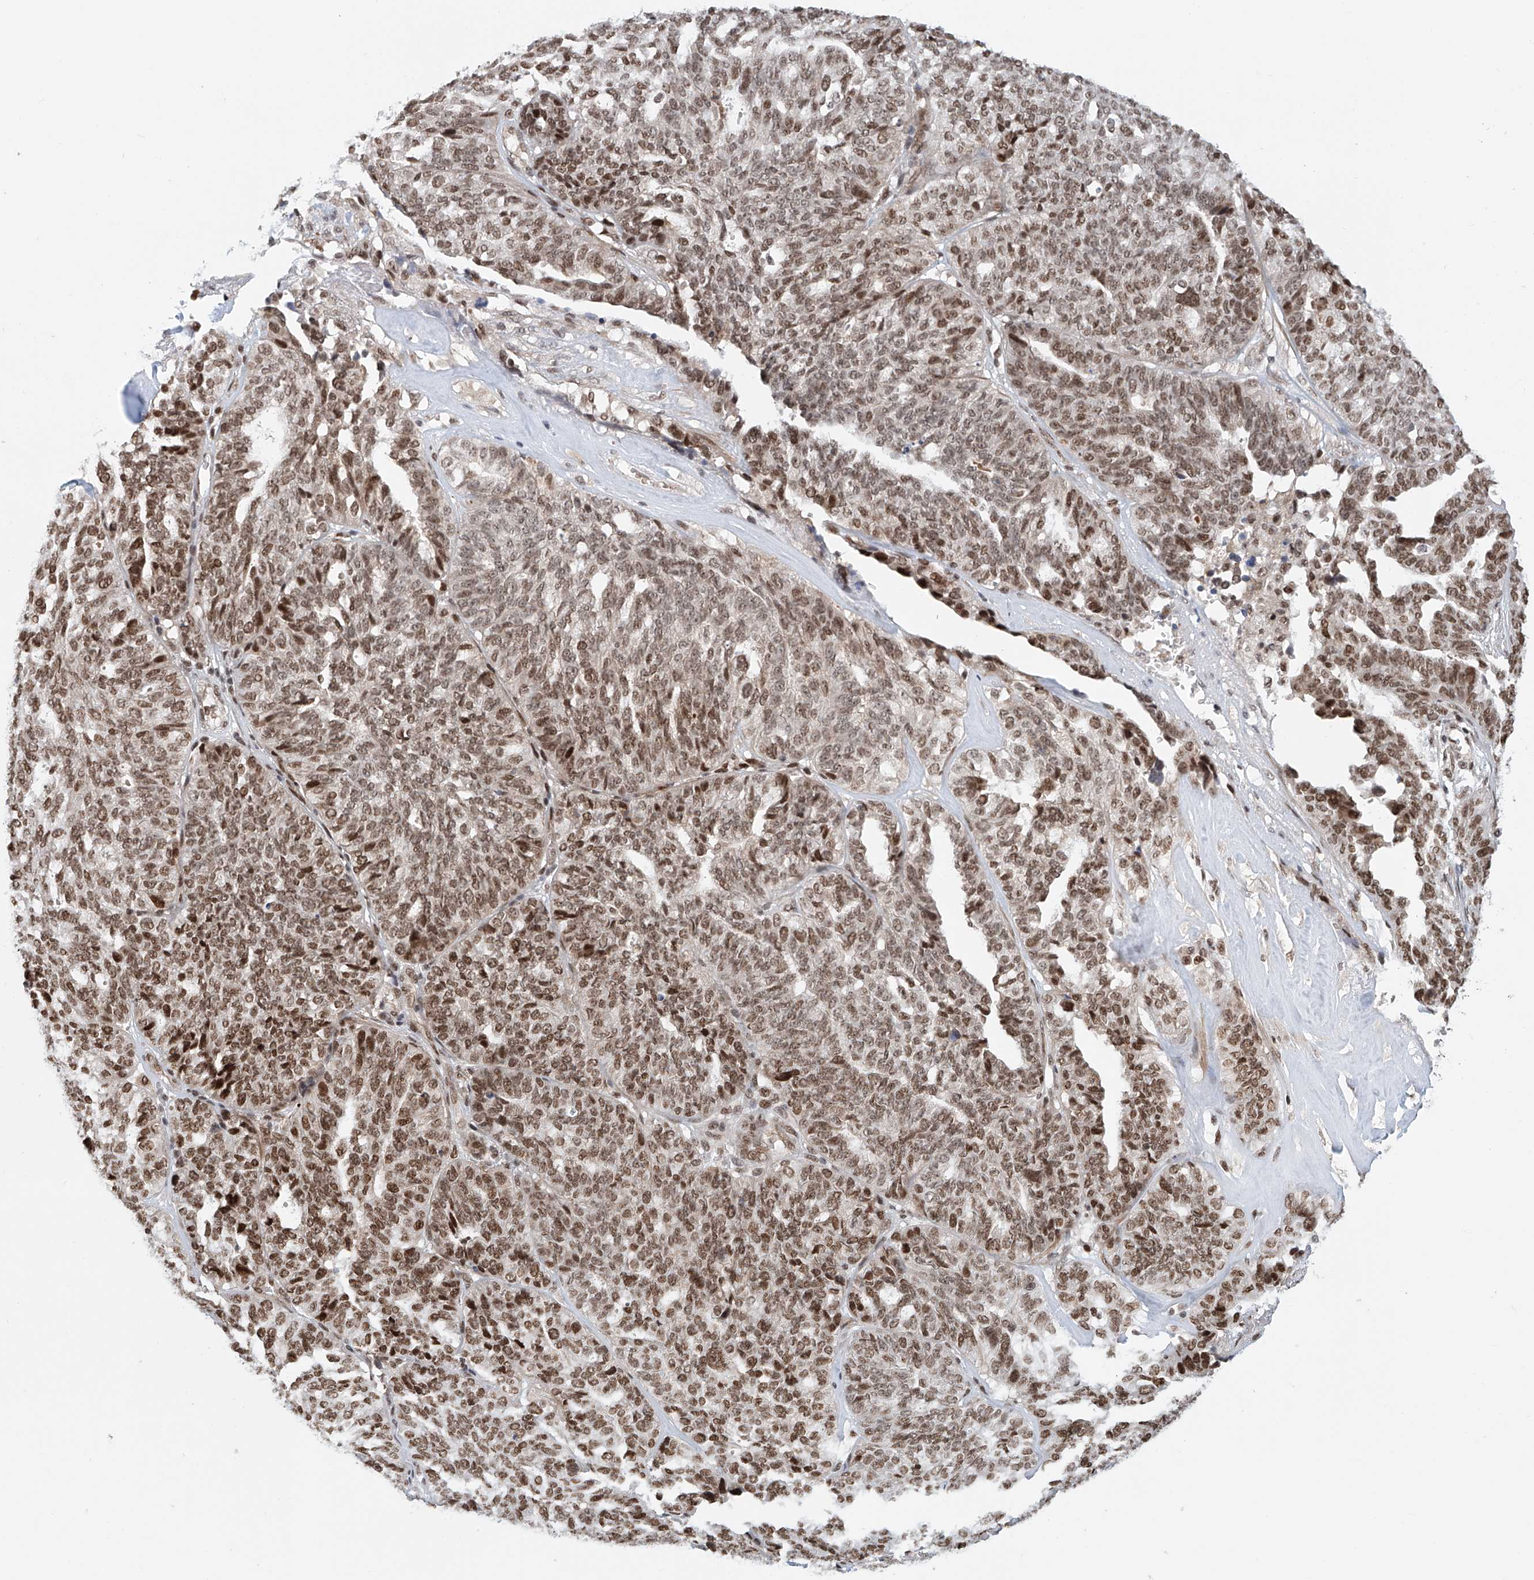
{"staining": {"intensity": "strong", "quantity": ">75%", "location": "nuclear"}, "tissue": "ovarian cancer", "cell_type": "Tumor cells", "image_type": "cancer", "snomed": [{"axis": "morphology", "description": "Cystadenocarcinoma, serous, NOS"}, {"axis": "topography", "description": "Ovary"}], "caption": "Immunohistochemistry (IHC) image of human serous cystadenocarcinoma (ovarian) stained for a protein (brown), which exhibits high levels of strong nuclear expression in approximately >75% of tumor cells.", "gene": "ZNF470", "patient": {"sex": "female", "age": 59}}